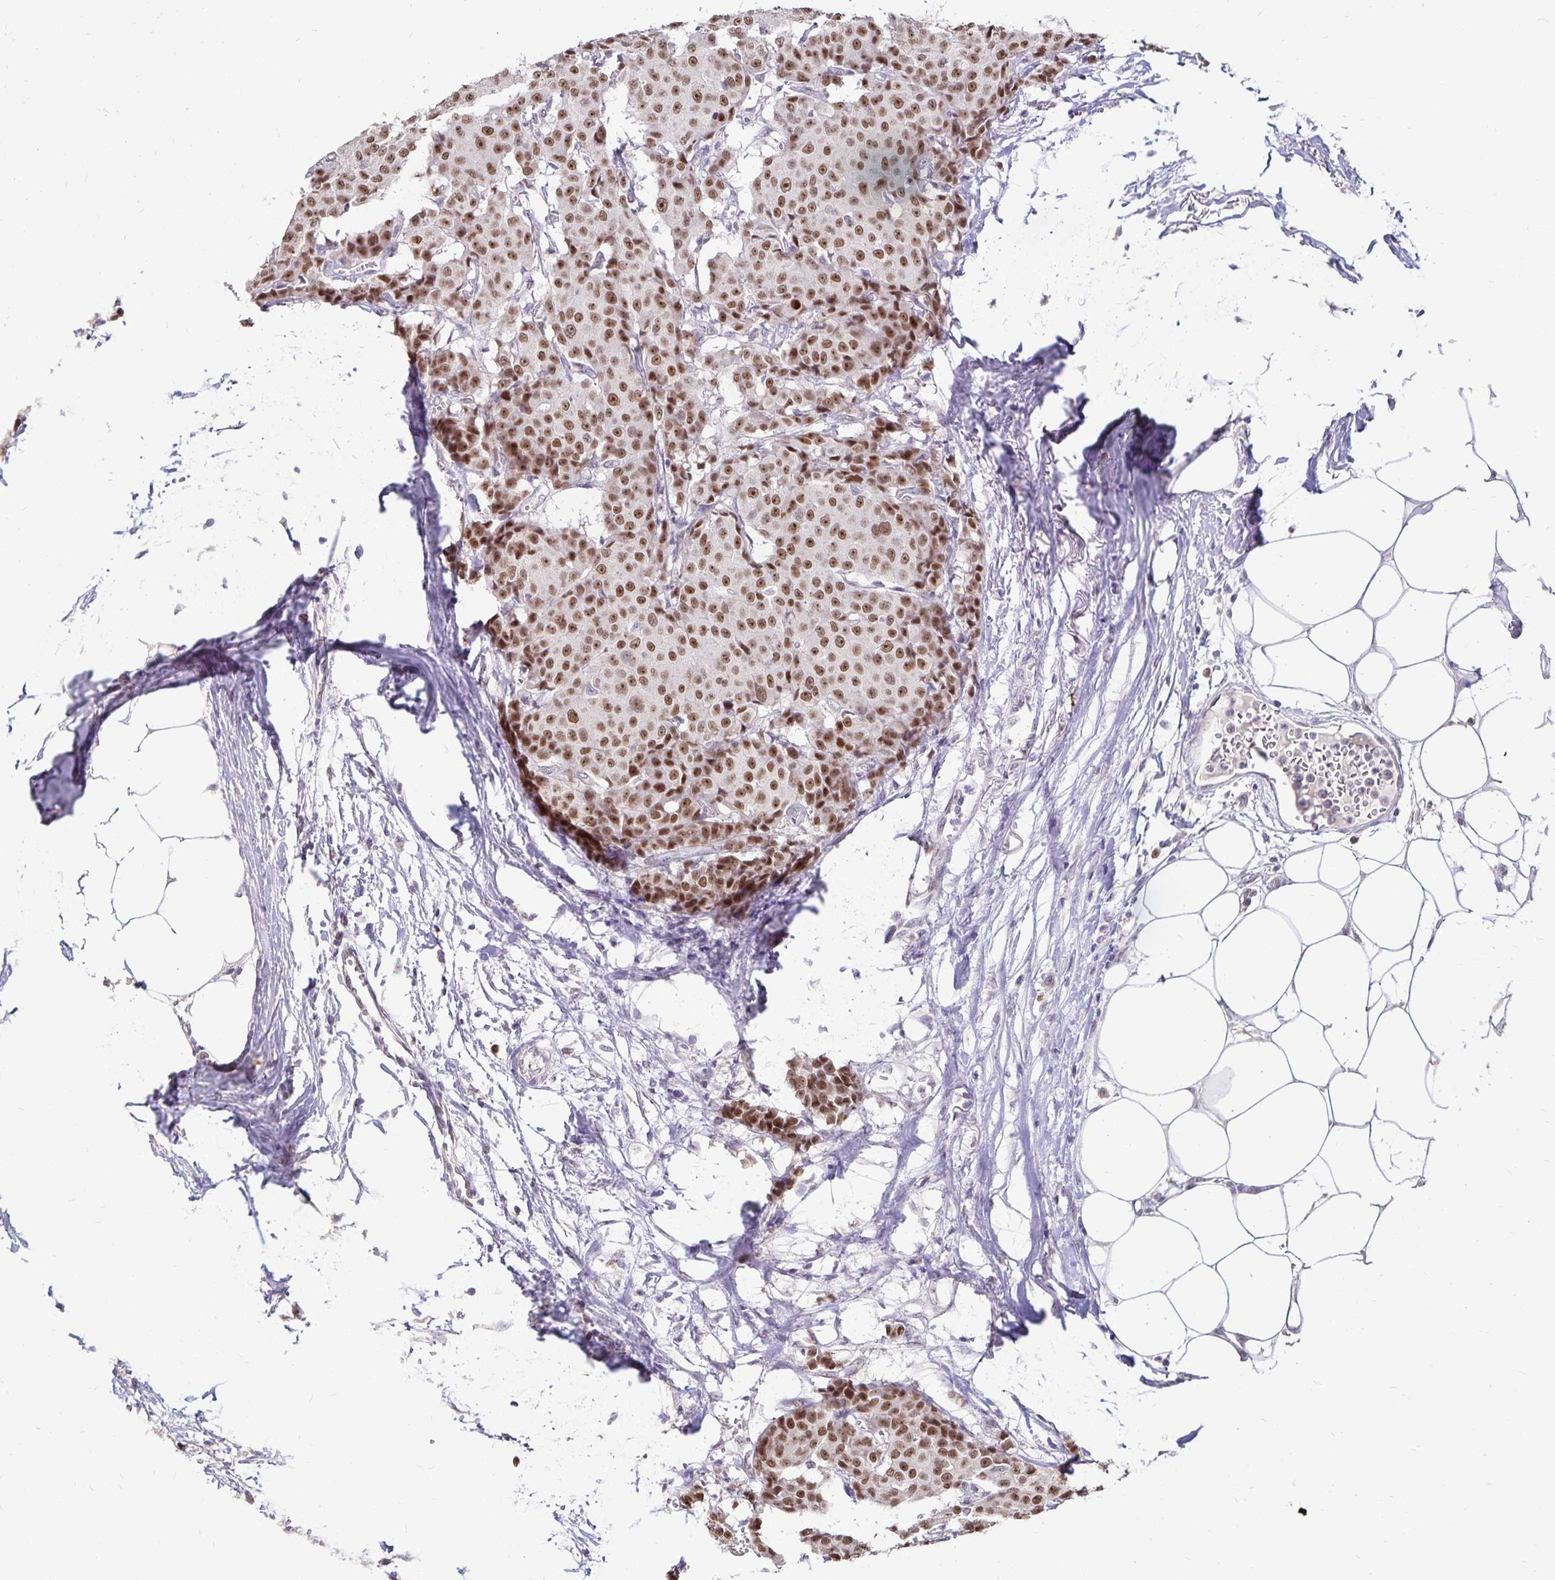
{"staining": {"intensity": "strong", "quantity": ">75%", "location": "nuclear"}, "tissue": "breast cancer", "cell_type": "Tumor cells", "image_type": "cancer", "snomed": [{"axis": "morphology", "description": "Duct carcinoma"}, {"axis": "topography", "description": "Breast"}], "caption": "This micrograph displays IHC staining of breast cancer (intraductal carcinoma), with high strong nuclear positivity in about >75% of tumor cells.", "gene": "POLB", "patient": {"sex": "female", "age": 91}}